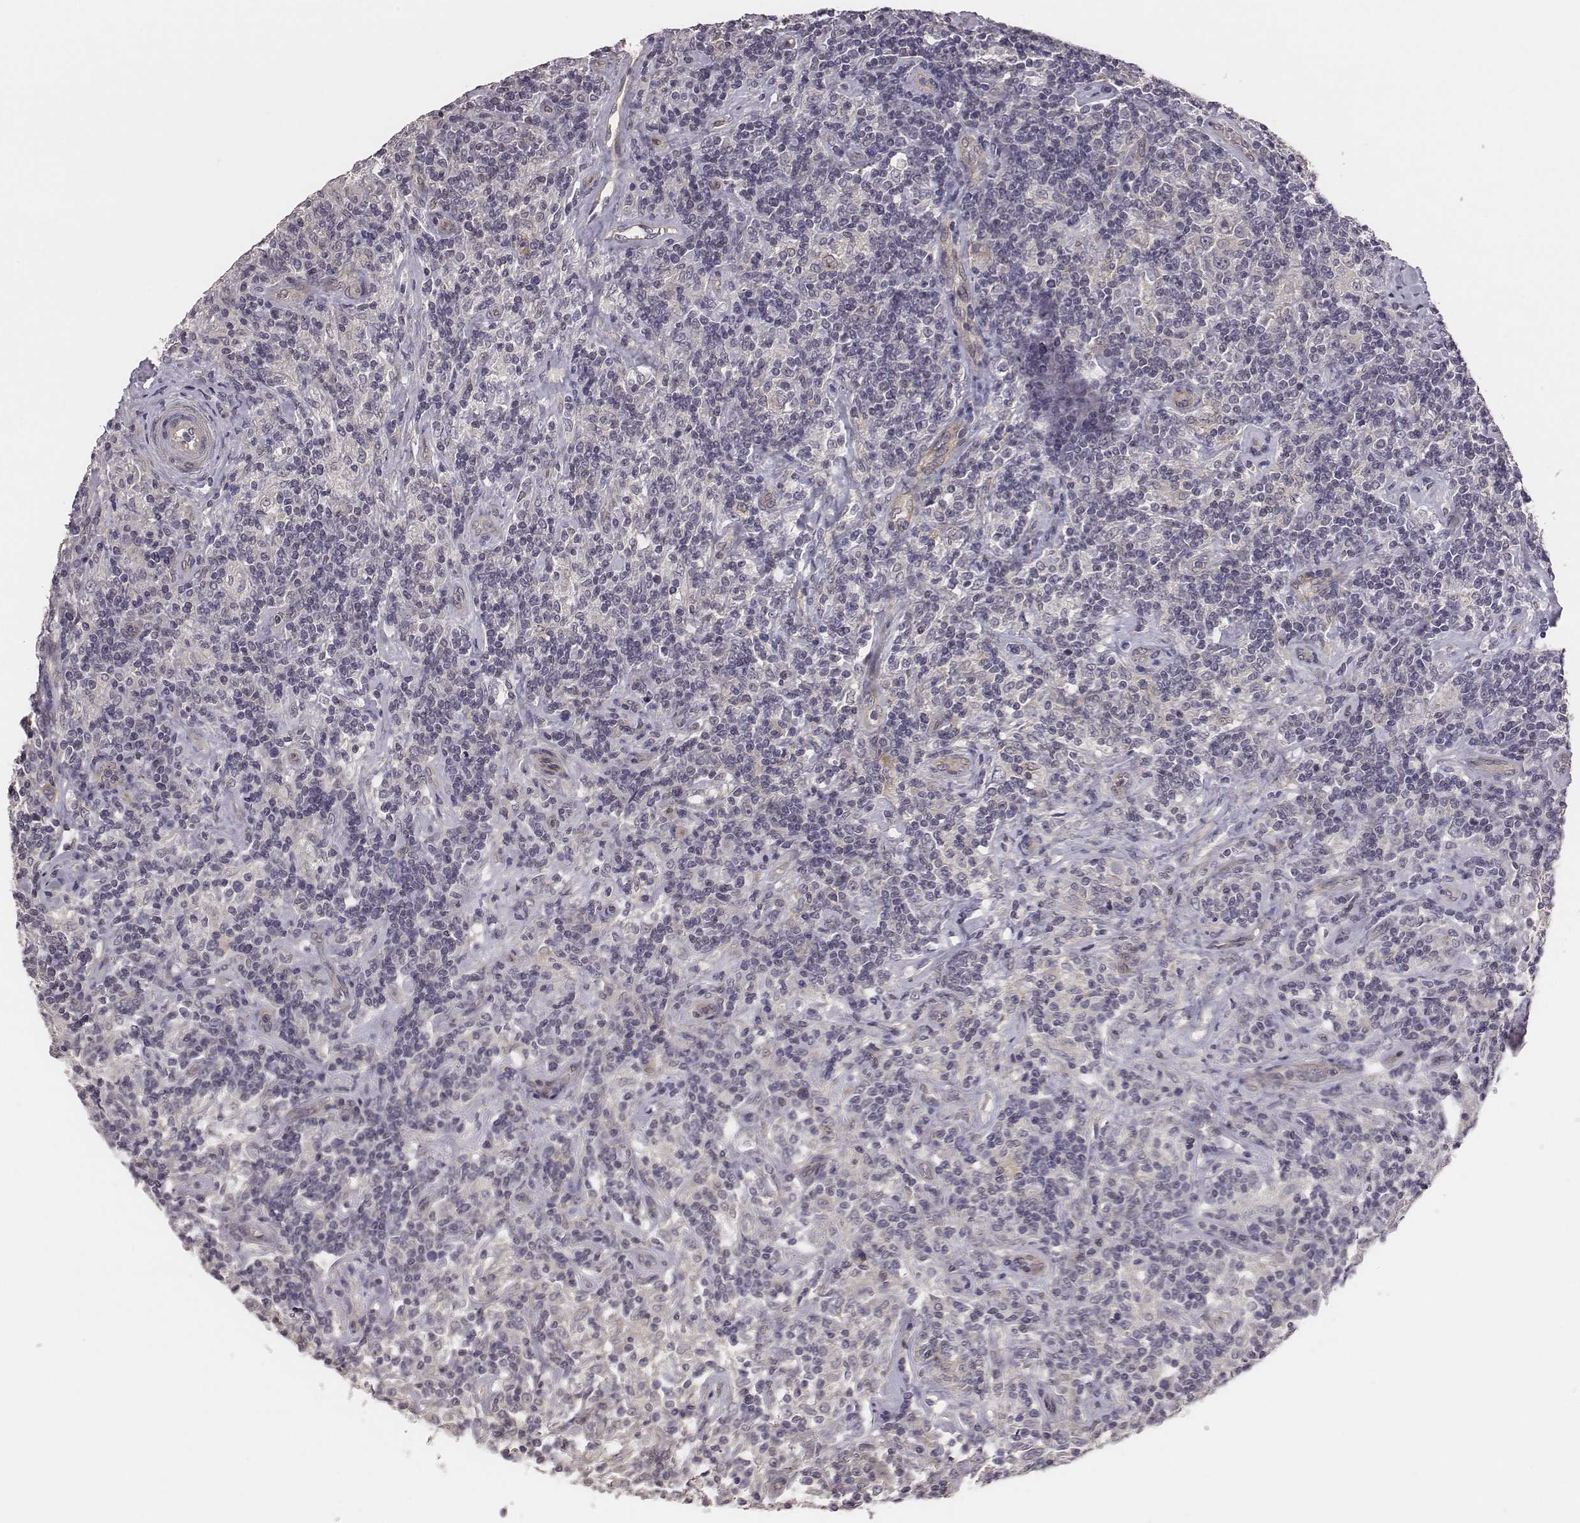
{"staining": {"intensity": "negative", "quantity": "none", "location": "none"}, "tissue": "lymphoma", "cell_type": "Tumor cells", "image_type": "cancer", "snomed": [{"axis": "morphology", "description": "Hodgkin's disease, NOS"}, {"axis": "topography", "description": "Lymph node"}], "caption": "An IHC image of Hodgkin's disease is shown. There is no staining in tumor cells of Hodgkin's disease. Brightfield microscopy of IHC stained with DAB (3,3'-diaminobenzidine) (brown) and hematoxylin (blue), captured at high magnification.", "gene": "SCARF1", "patient": {"sex": "male", "age": 70}}